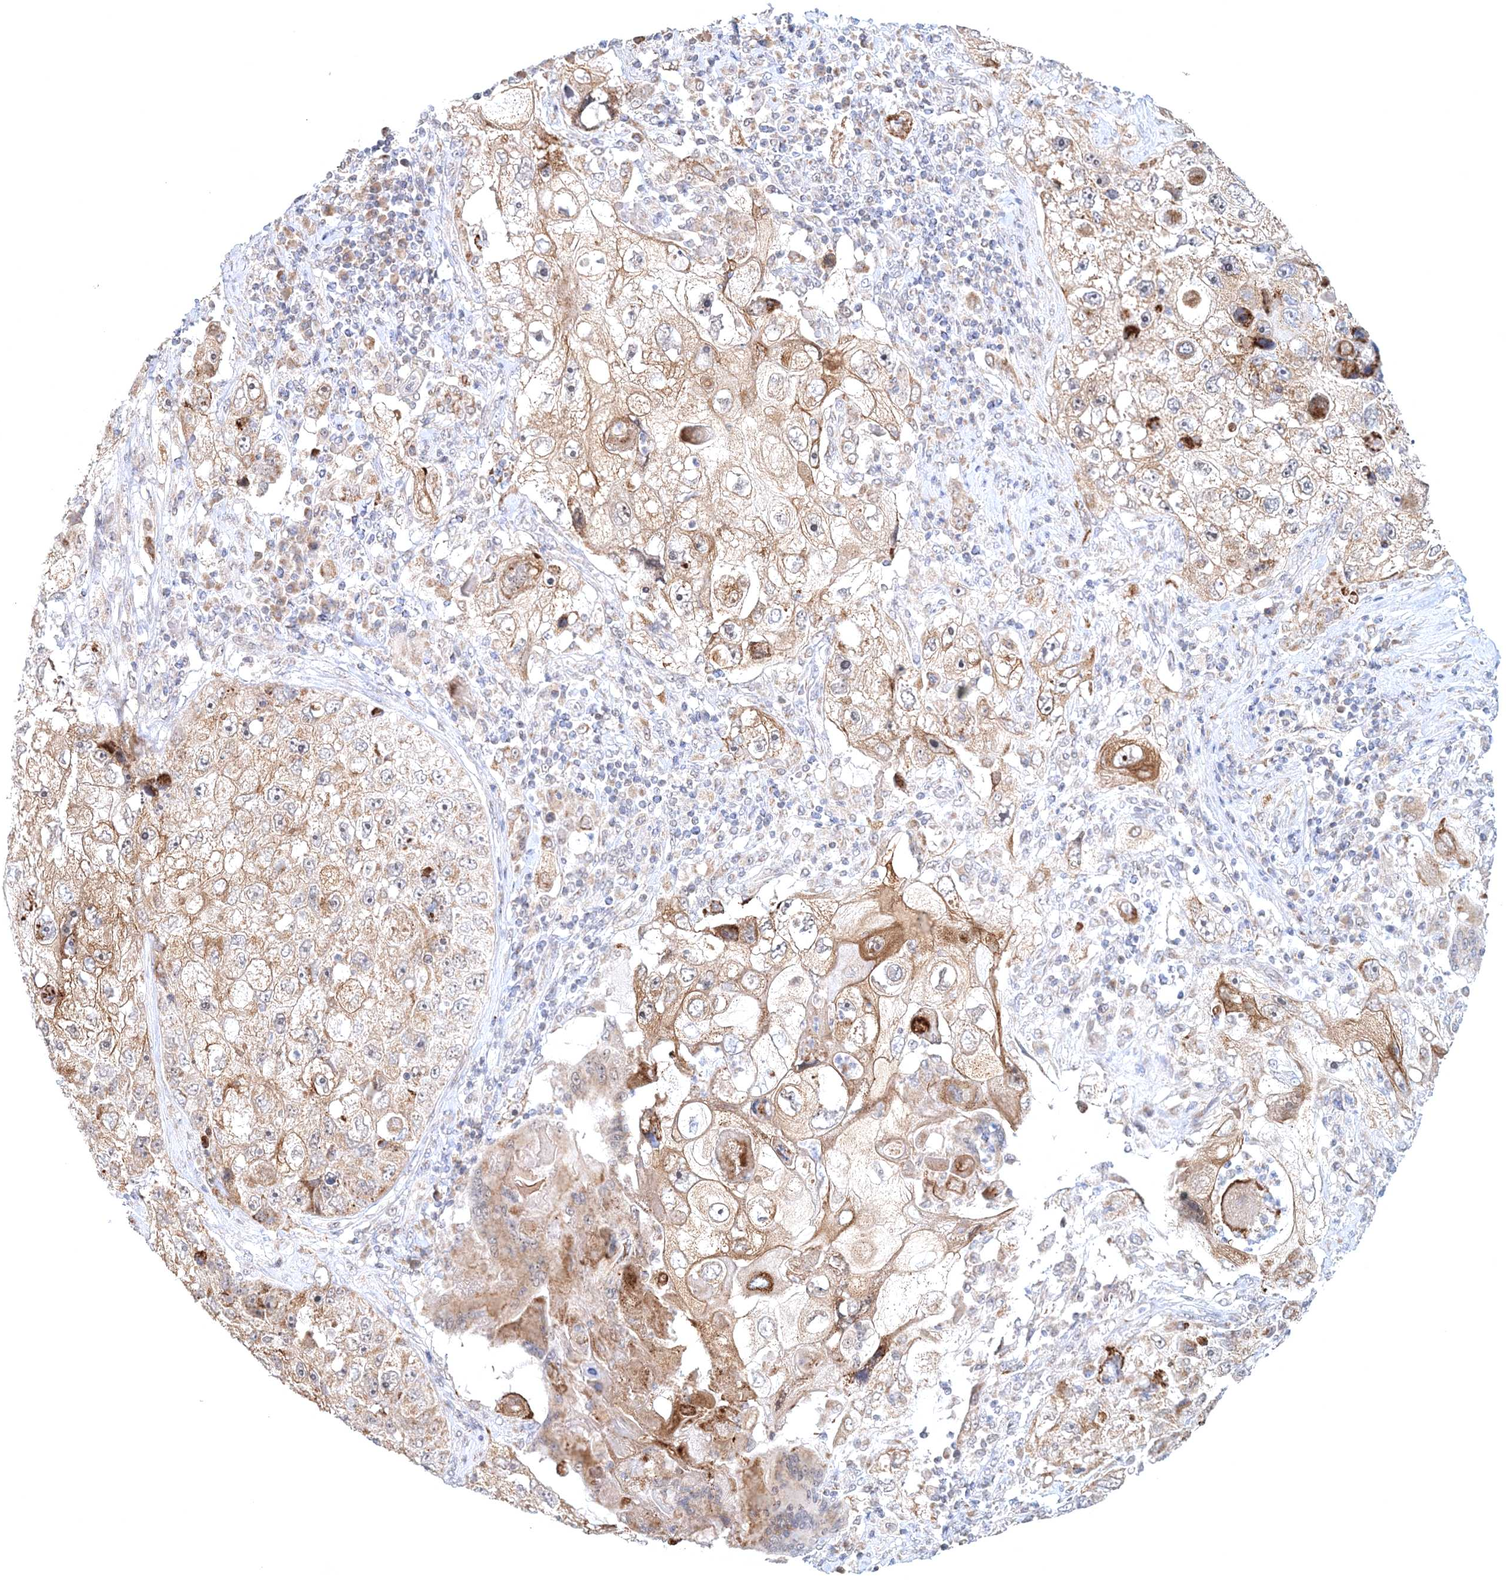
{"staining": {"intensity": "moderate", "quantity": ">75%", "location": "cytoplasmic/membranous"}, "tissue": "lung cancer", "cell_type": "Tumor cells", "image_type": "cancer", "snomed": [{"axis": "morphology", "description": "Squamous cell carcinoma, NOS"}, {"axis": "topography", "description": "Lung"}], "caption": "High-power microscopy captured an IHC photomicrograph of squamous cell carcinoma (lung), revealing moderate cytoplasmic/membranous expression in approximately >75% of tumor cells. (Stains: DAB in brown, nuclei in blue, Microscopy: brightfield microscopy at high magnification).", "gene": "RNF150", "patient": {"sex": "male", "age": 61}}